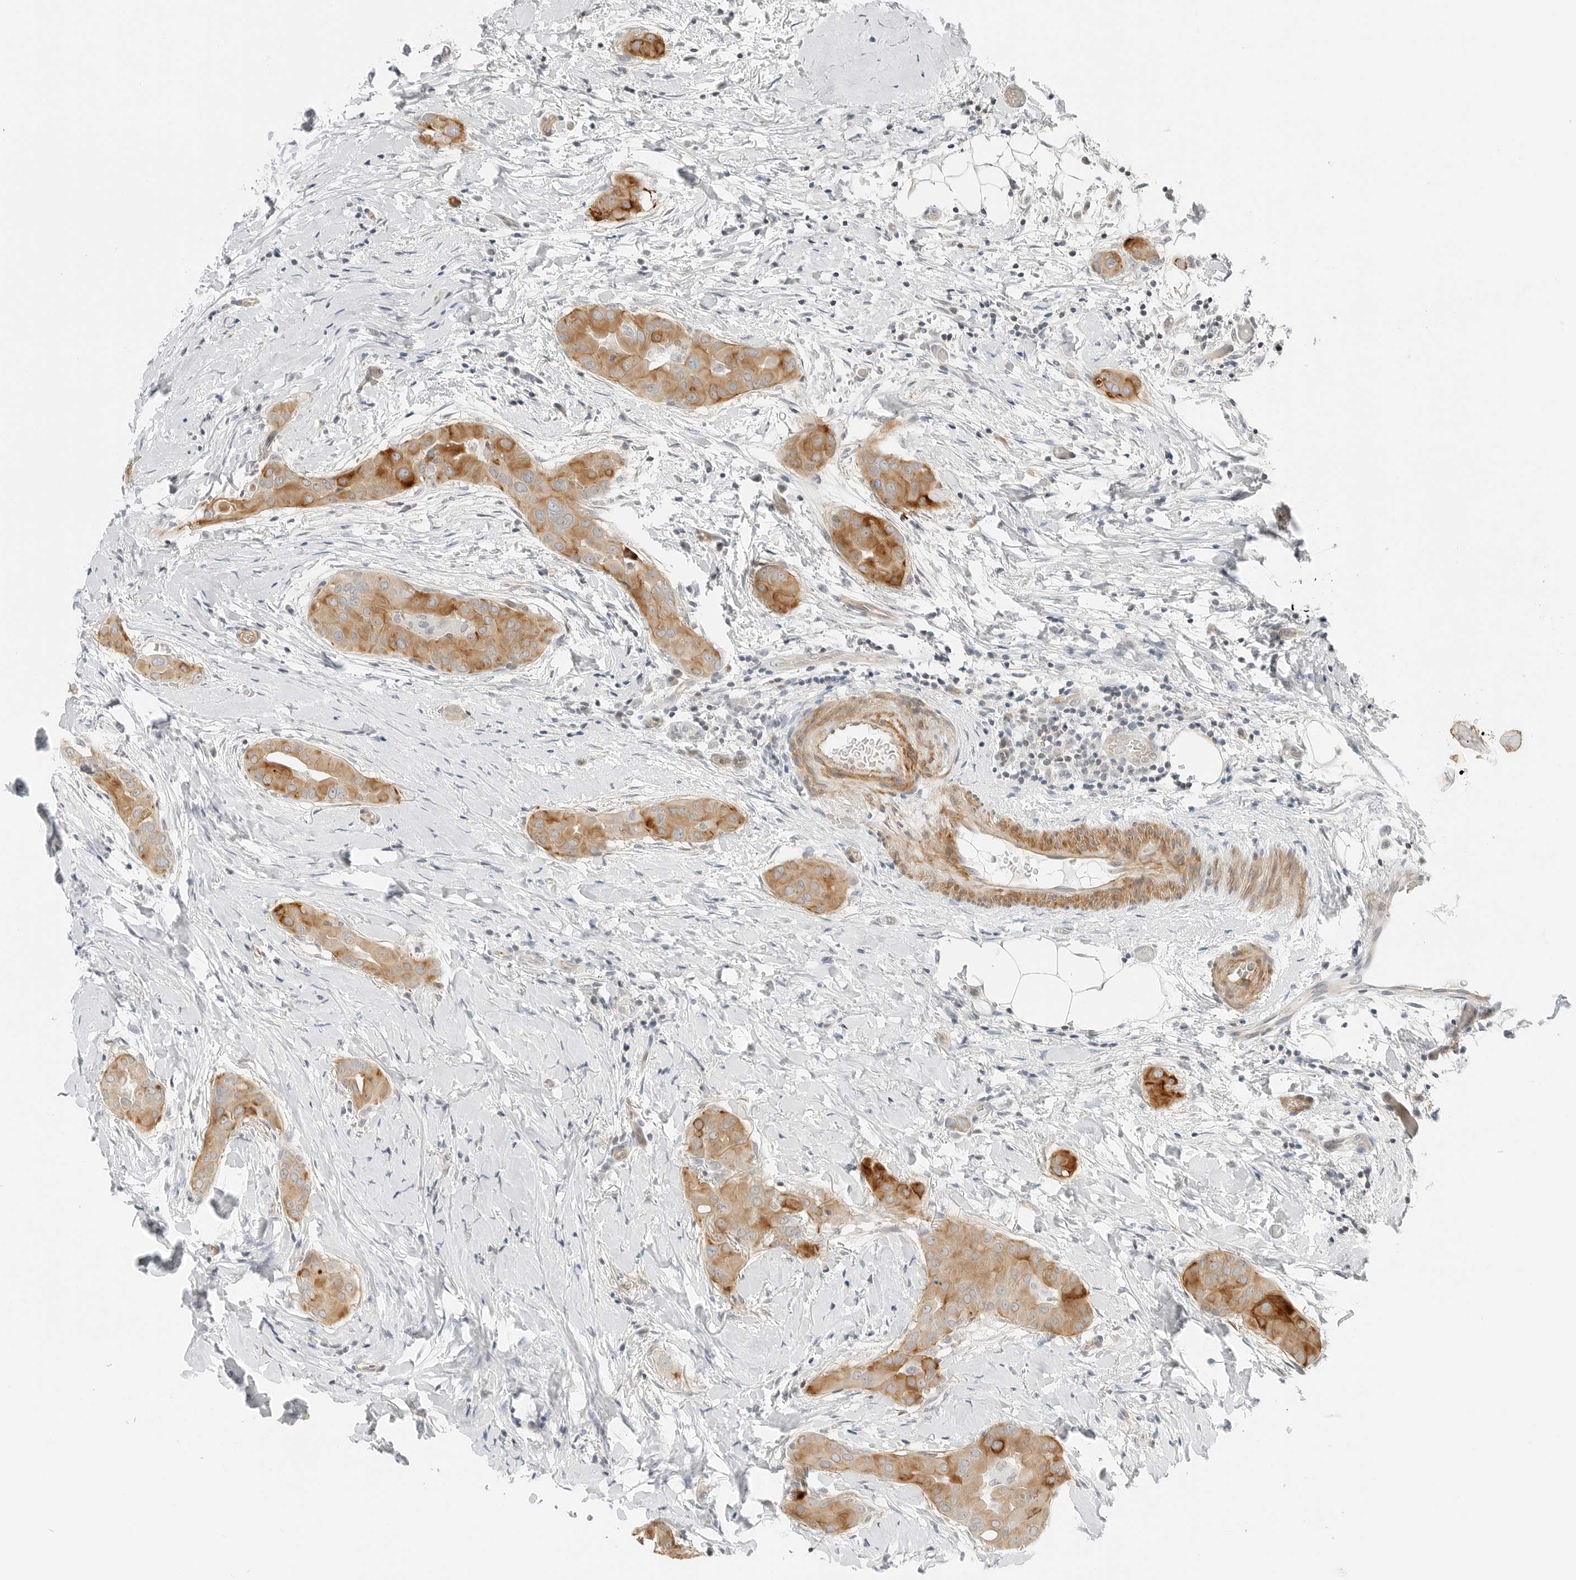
{"staining": {"intensity": "moderate", "quantity": ">75%", "location": "cytoplasmic/membranous"}, "tissue": "thyroid cancer", "cell_type": "Tumor cells", "image_type": "cancer", "snomed": [{"axis": "morphology", "description": "Papillary adenocarcinoma, NOS"}, {"axis": "topography", "description": "Thyroid gland"}], "caption": "IHC of thyroid cancer (papillary adenocarcinoma) displays medium levels of moderate cytoplasmic/membranous positivity in approximately >75% of tumor cells. (DAB = brown stain, brightfield microscopy at high magnification).", "gene": "IQCC", "patient": {"sex": "male", "age": 33}}